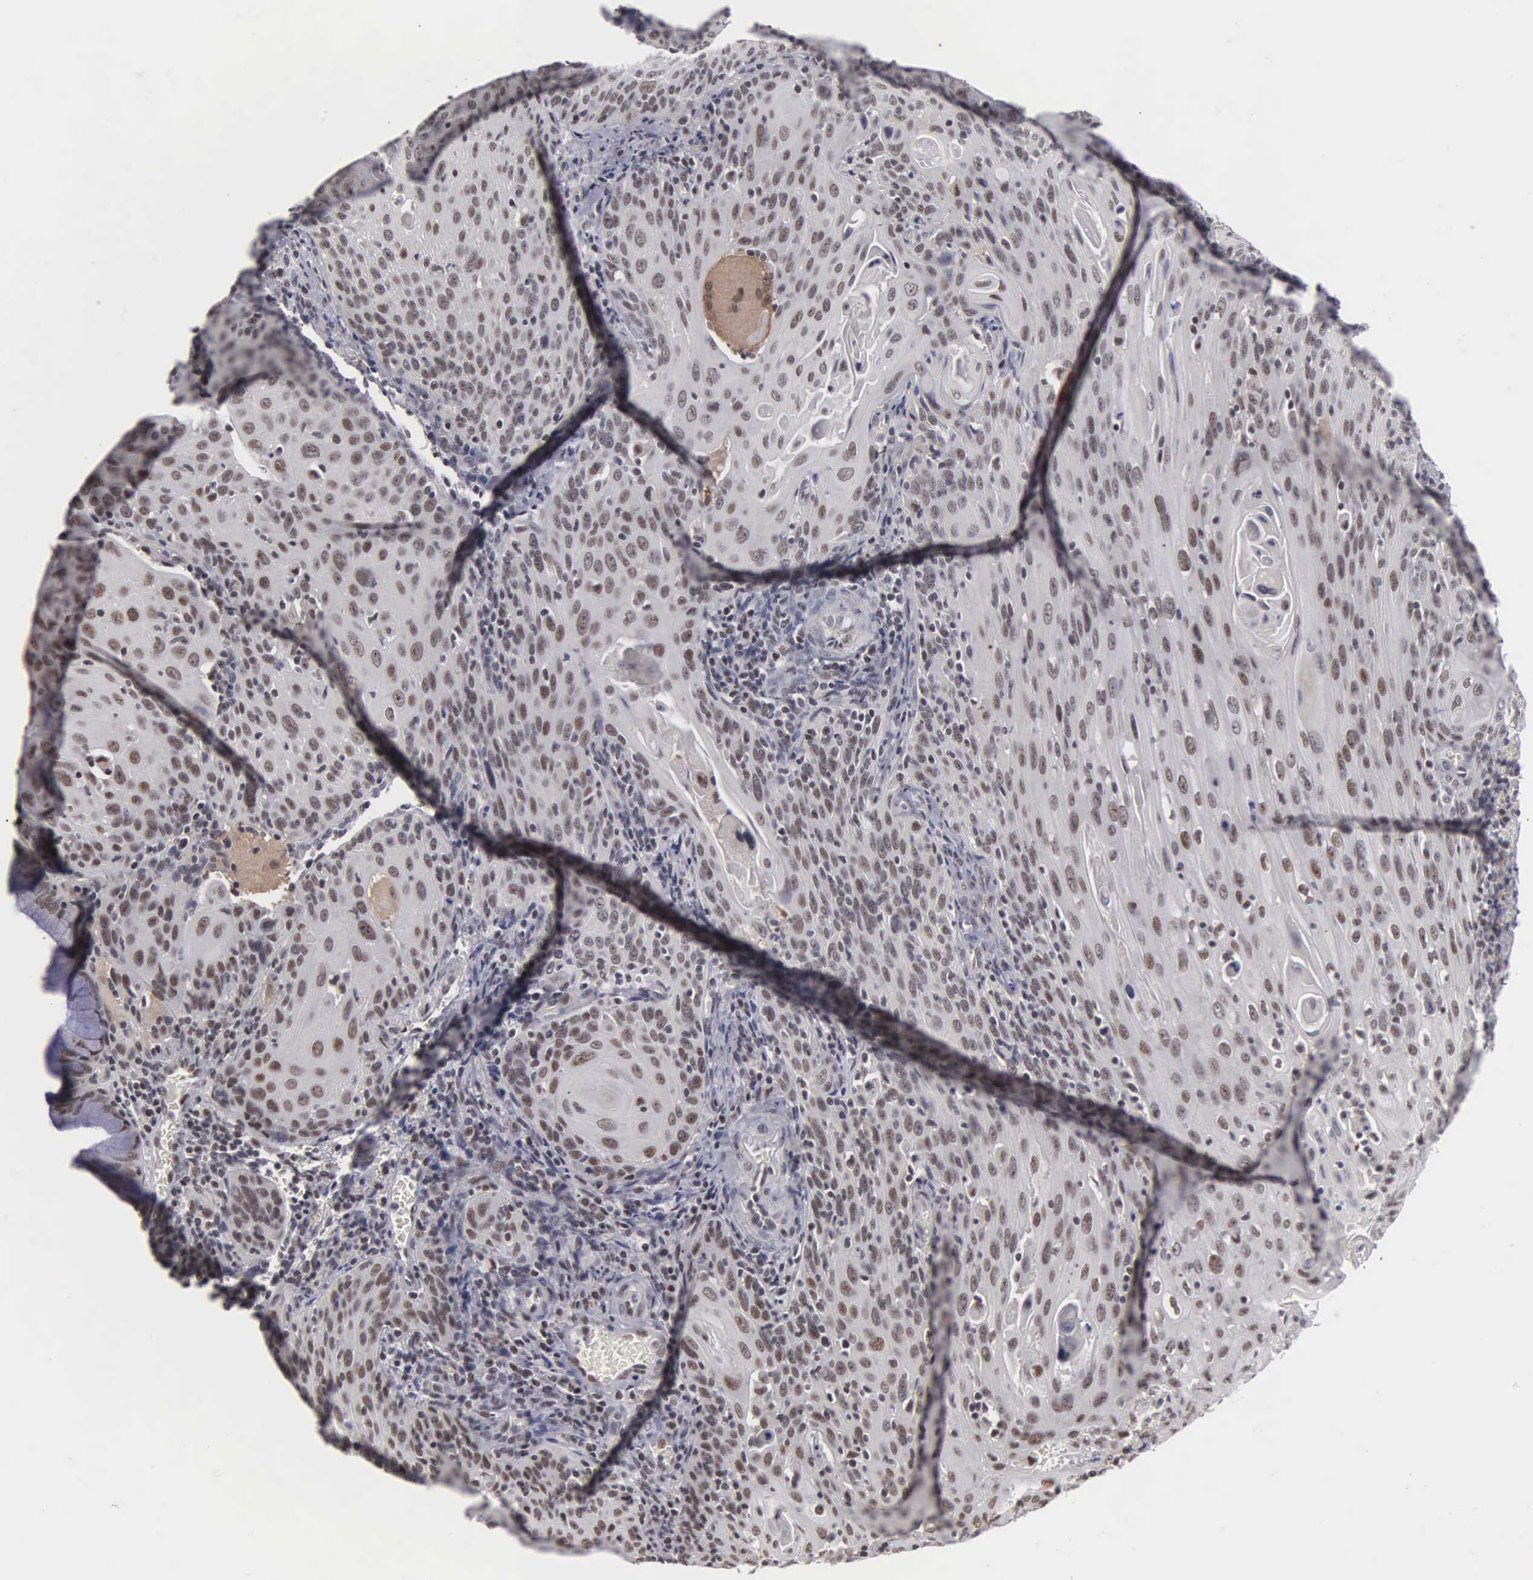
{"staining": {"intensity": "strong", "quantity": ">75%", "location": "nuclear"}, "tissue": "cervical cancer", "cell_type": "Tumor cells", "image_type": "cancer", "snomed": [{"axis": "morphology", "description": "Squamous cell carcinoma, NOS"}, {"axis": "topography", "description": "Cervix"}], "caption": "Cervical squamous cell carcinoma stained with DAB immunohistochemistry (IHC) demonstrates high levels of strong nuclear expression in about >75% of tumor cells.", "gene": "KIAA0586", "patient": {"sex": "female", "age": 54}}